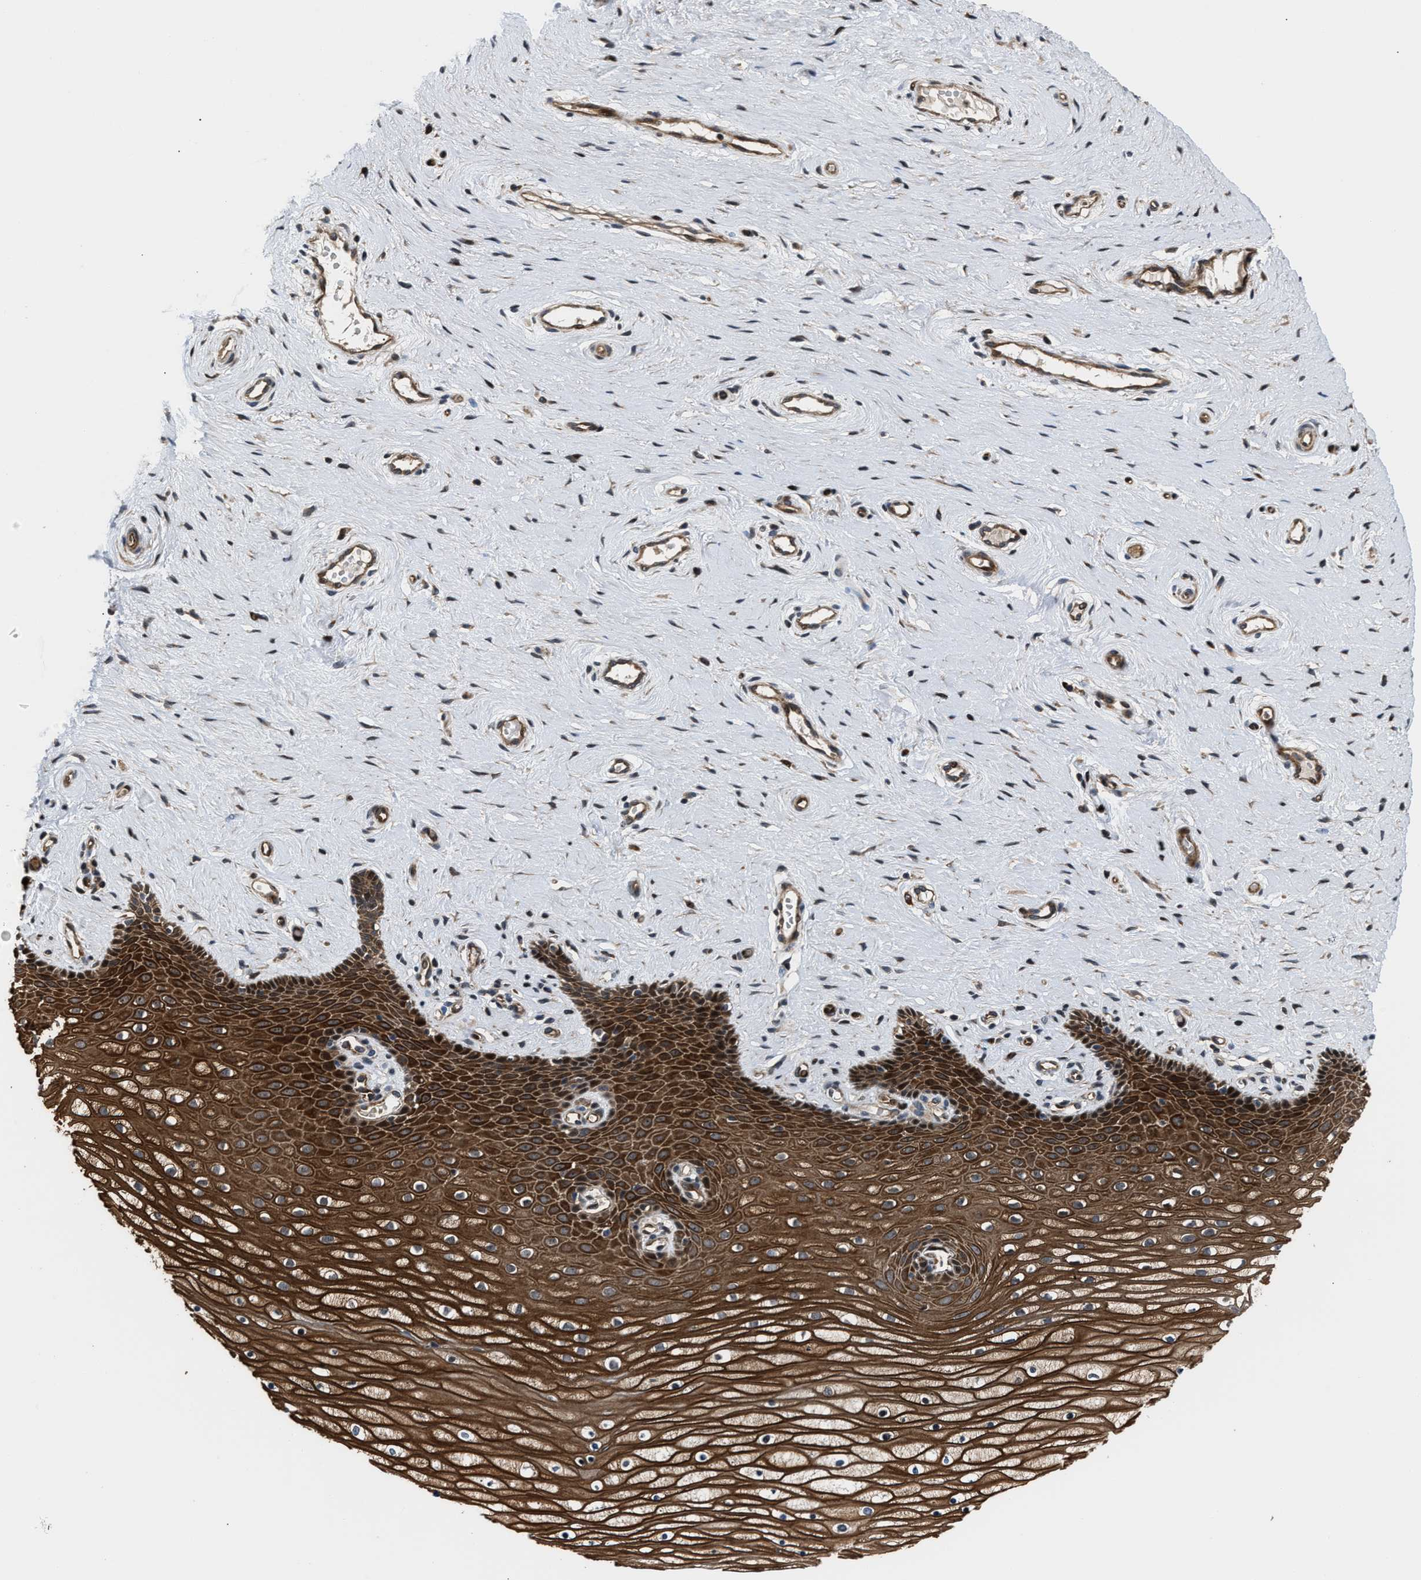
{"staining": {"intensity": "strong", "quantity": ">75%", "location": "cytoplasmic/membranous"}, "tissue": "cervix", "cell_type": "Squamous epithelial cells", "image_type": "normal", "snomed": [{"axis": "morphology", "description": "Normal tissue, NOS"}, {"axis": "topography", "description": "Cervix"}], "caption": "IHC (DAB (3,3'-diaminobenzidine)) staining of benign cervix reveals strong cytoplasmic/membranous protein staining in approximately >75% of squamous epithelial cells.", "gene": "ALDH3A2", "patient": {"sex": "female", "age": 39}}